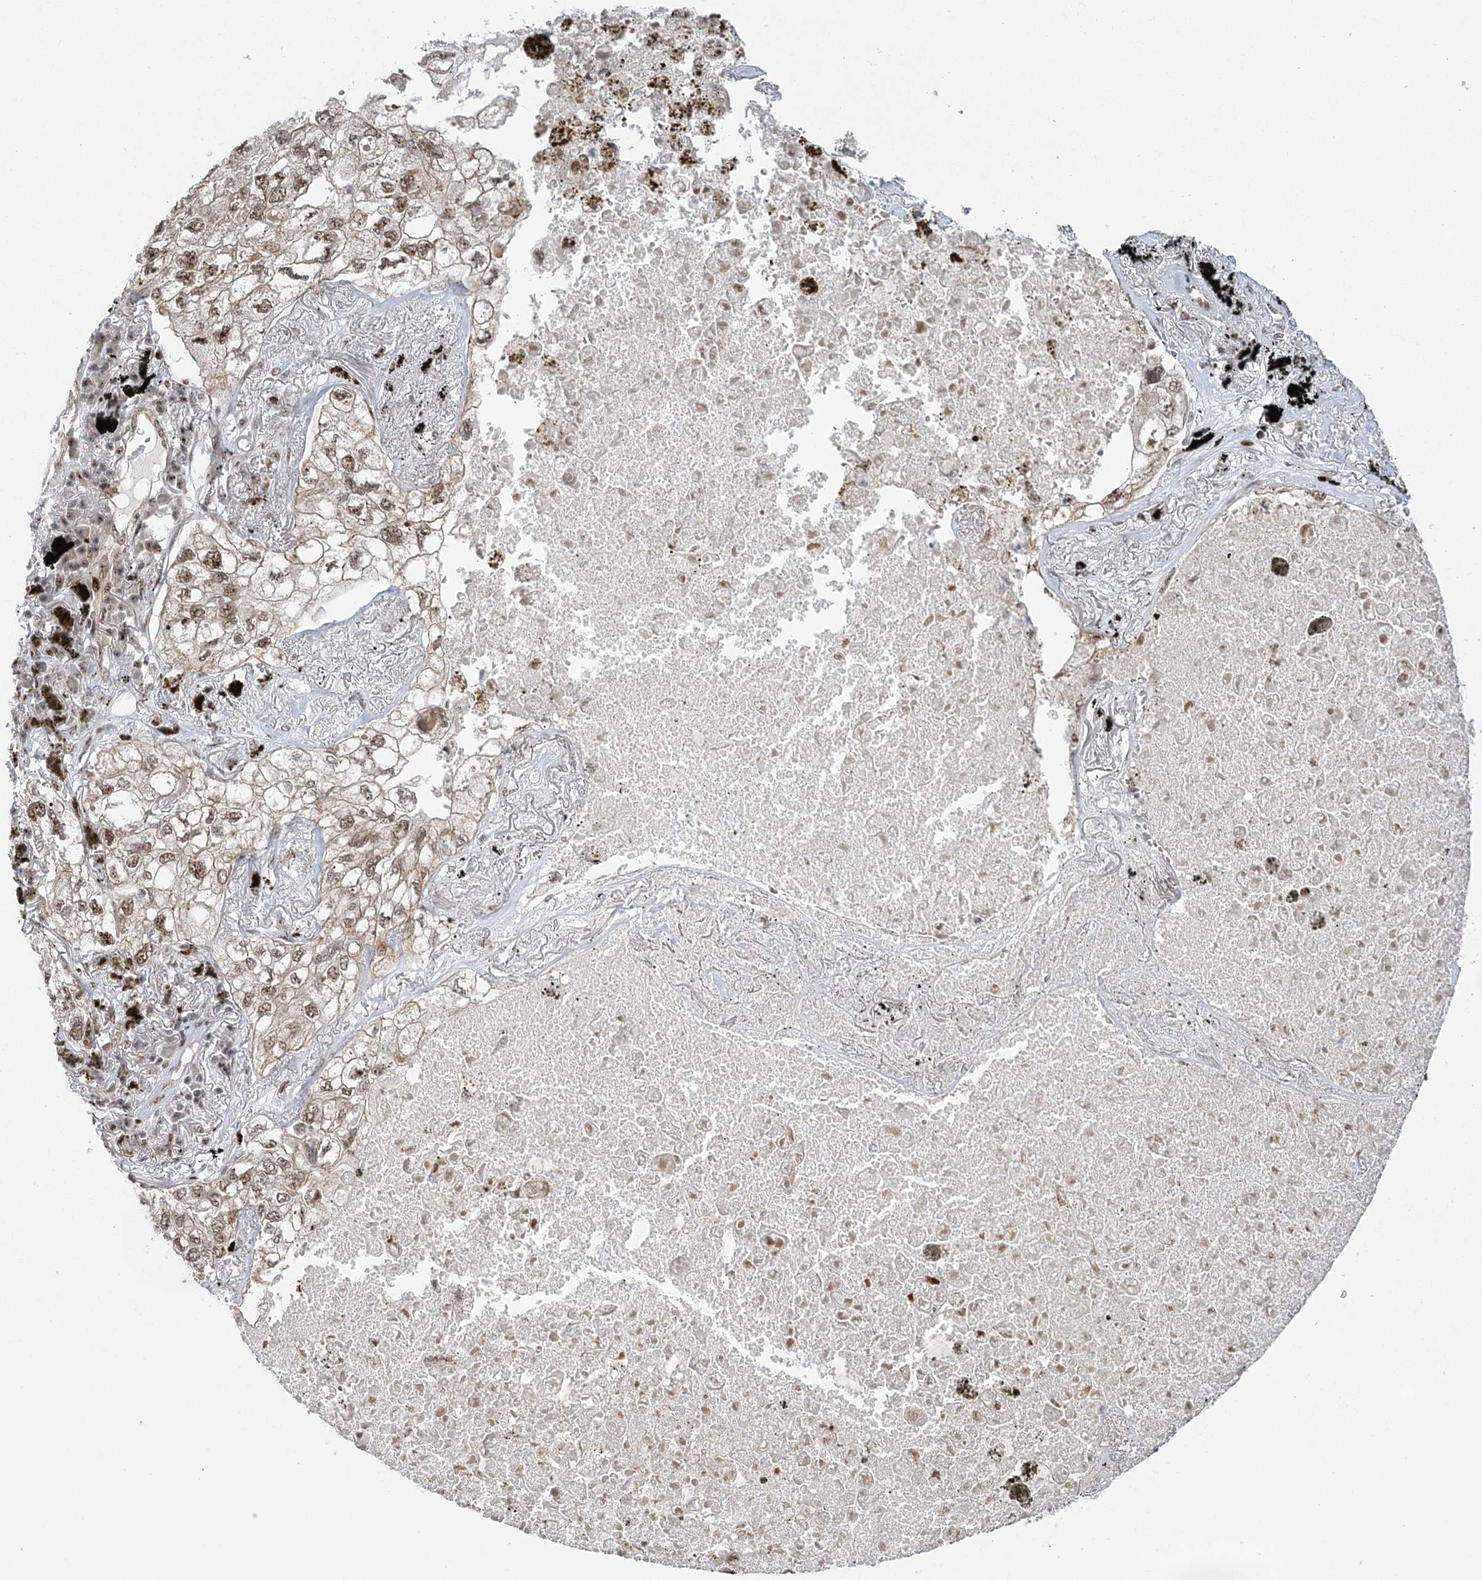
{"staining": {"intensity": "moderate", "quantity": ">75%", "location": "nuclear"}, "tissue": "lung cancer", "cell_type": "Tumor cells", "image_type": "cancer", "snomed": [{"axis": "morphology", "description": "Adenocarcinoma, NOS"}, {"axis": "topography", "description": "Lung"}], "caption": "IHC image of lung adenocarcinoma stained for a protein (brown), which shows medium levels of moderate nuclear positivity in approximately >75% of tumor cells.", "gene": "CWC22", "patient": {"sex": "male", "age": 65}}